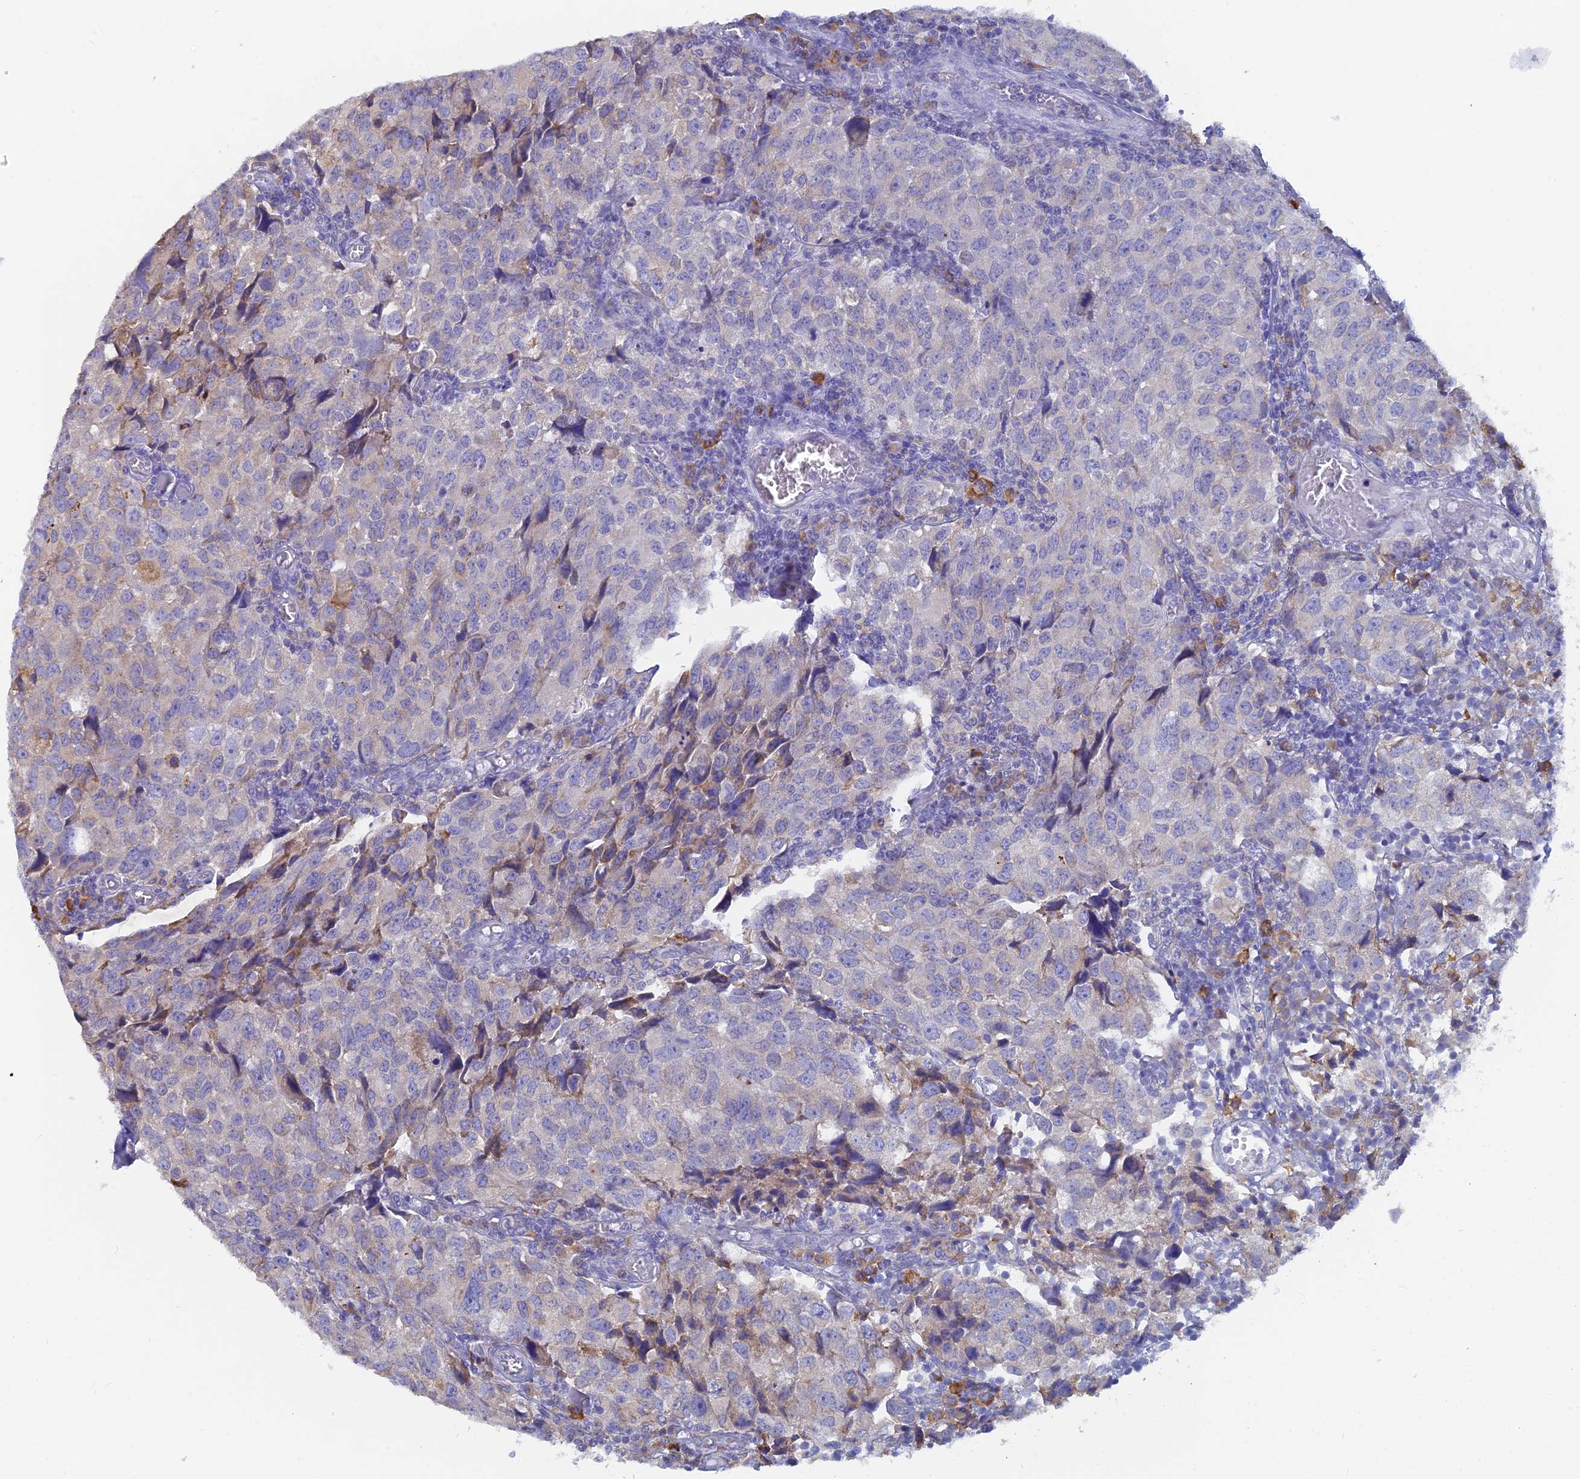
{"staining": {"intensity": "negative", "quantity": "none", "location": "none"}, "tissue": "urothelial cancer", "cell_type": "Tumor cells", "image_type": "cancer", "snomed": [{"axis": "morphology", "description": "Urothelial carcinoma, High grade"}, {"axis": "topography", "description": "Urinary bladder"}], "caption": "IHC histopathology image of urothelial cancer stained for a protein (brown), which exhibits no expression in tumor cells.", "gene": "WDR35", "patient": {"sex": "female", "age": 75}}